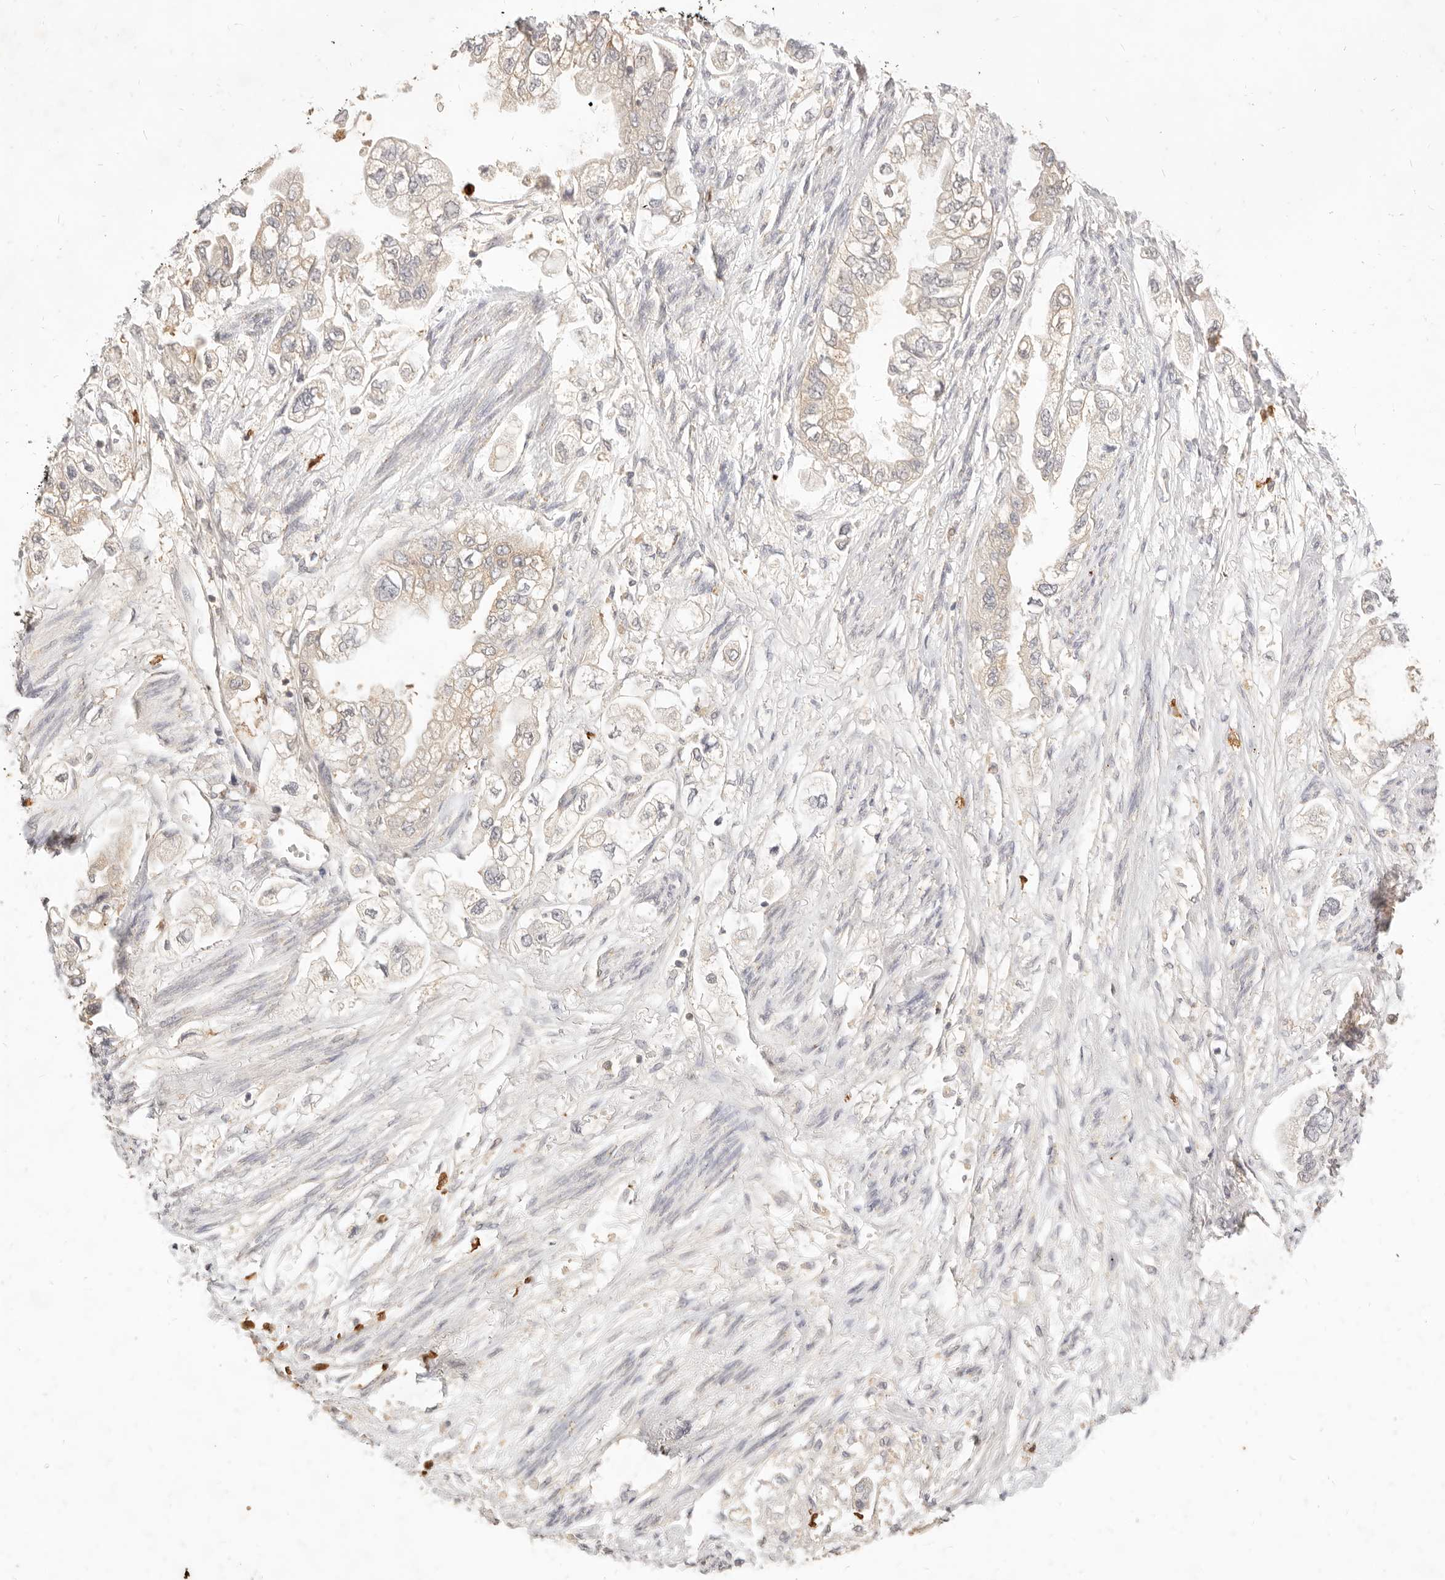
{"staining": {"intensity": "weak", "quantity": "<25%", "location": "cytoplasmic/membranous"}, "tissue": "stomach cancer", "cell_type": "Tumor cells", "image_type": "cancer", "snomed": [{"axis": "morphology", "description": "Adenocarcinoma, NOS"}, {"axis": "topography", "description": "Stomach"}], "caption": "High magnification brightfield microscopy of adenocarcinoma (stomach) stained with DAB (3,3'-diaminobenzidine) (brown) and counterstained with hematoxylin (blue): tumor cells show no significant positivity.", "gene": "TMTC2", "patient": {"sex": "male", "age": 62}}